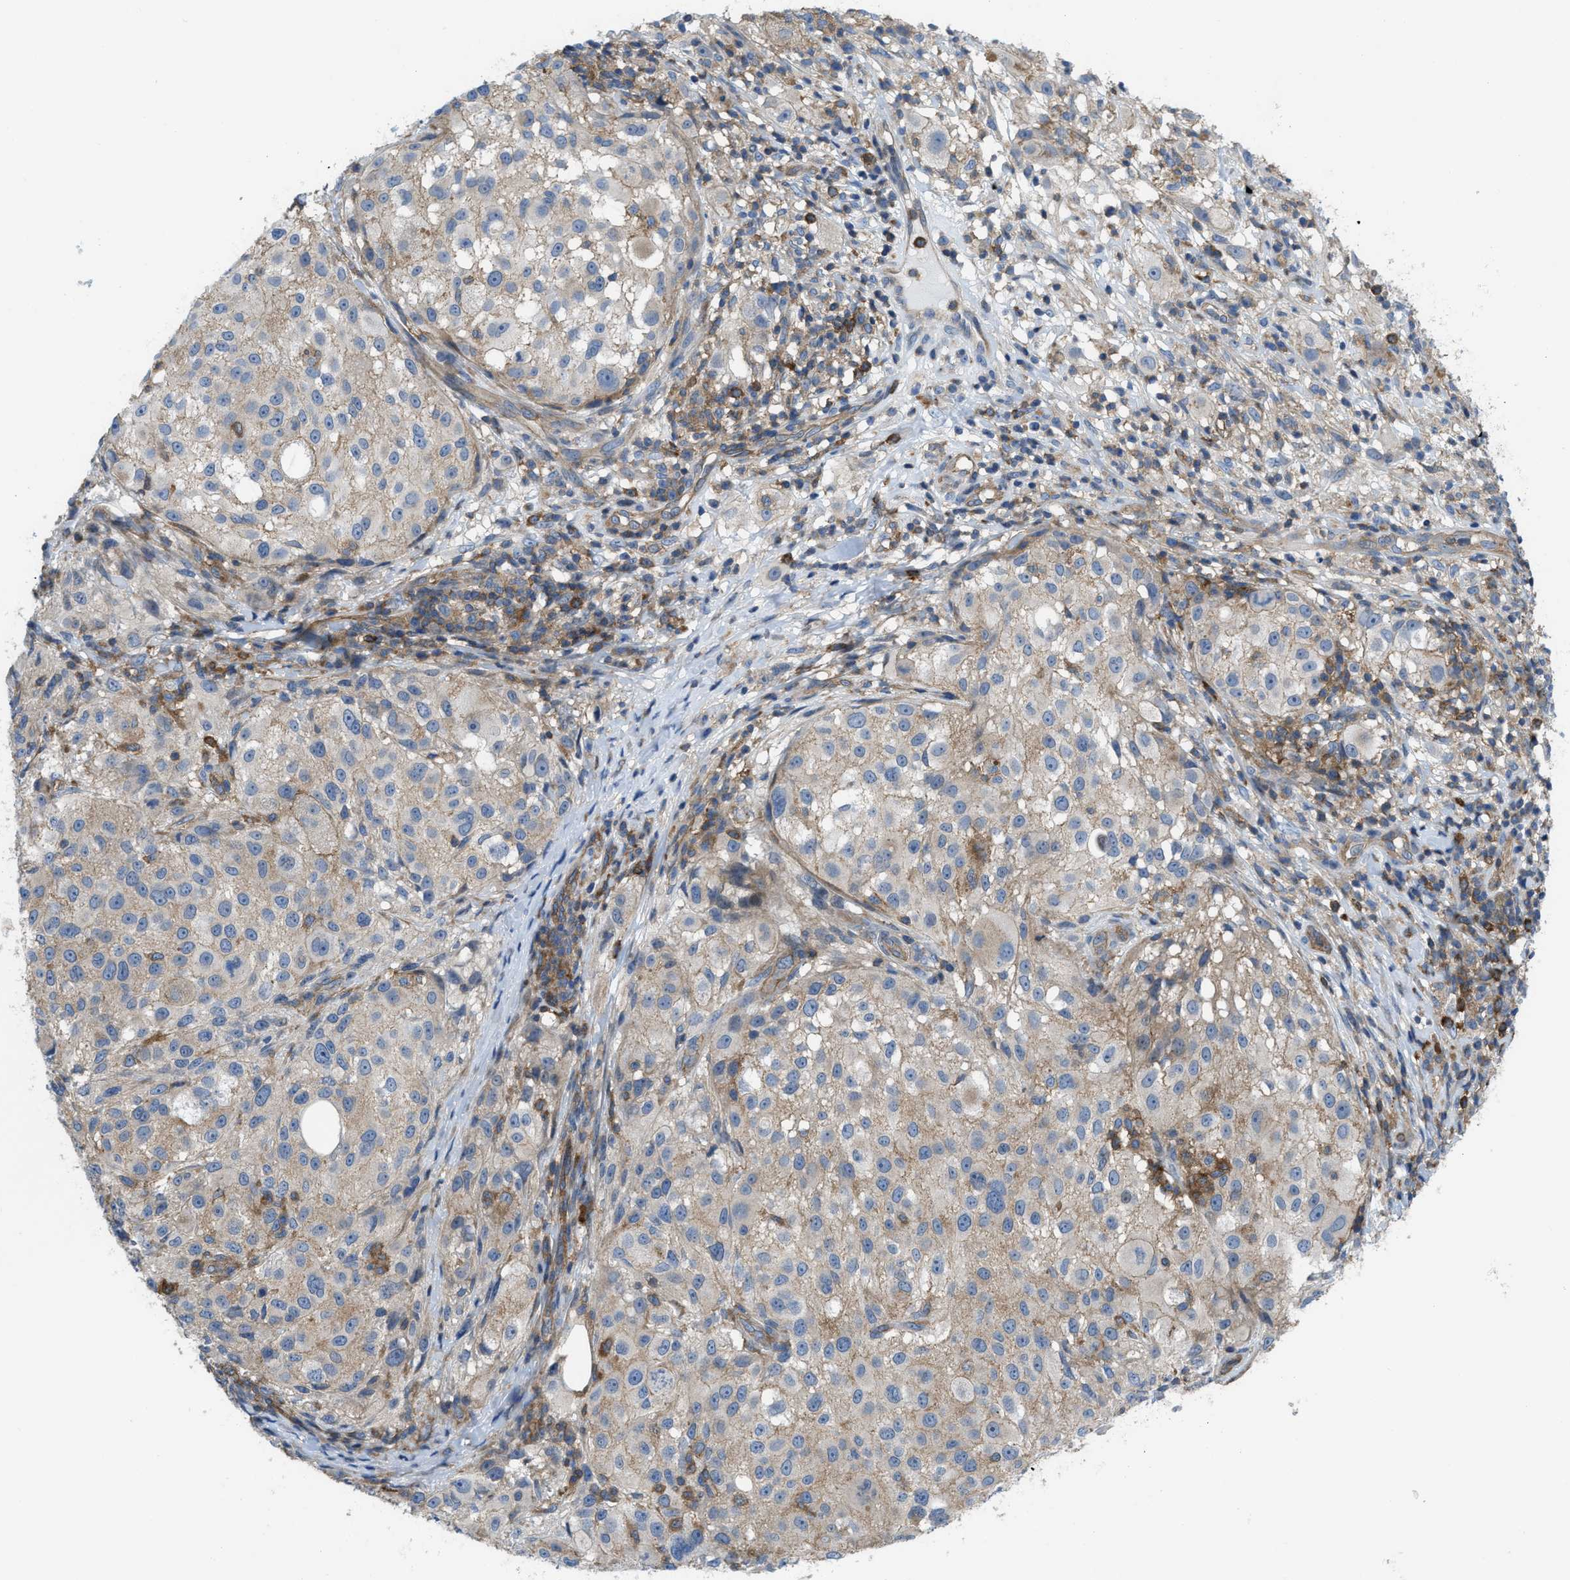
{"staining": {"intensity": "weak", "quantity": ">75%", "location": "cytoplasmic/membranous"}, "tissue": "melanoma", "cell_type": "Tumor cells", "image_type": "cancer", "snomed": [{"axis": "morphology", "description": "Necrosis, NOS"}, {"axis": "morphology", "description": "Malignant melanoma, NOS"}, {"axis": "topography", "description": "Skin"}], "caption": "DAB (3,3'-diaminobenzidine) immunohistochemical staining of melanoma displays weak cytoplasmic/membranous protein positivity in approximately >75% of tumor cells. (DAB (3,3'-diaminobenzidine) IHC with brightfield microscopy, high magnification).", "gene": "MYO18A", "patient": {"sex": "female", "age": 87}}